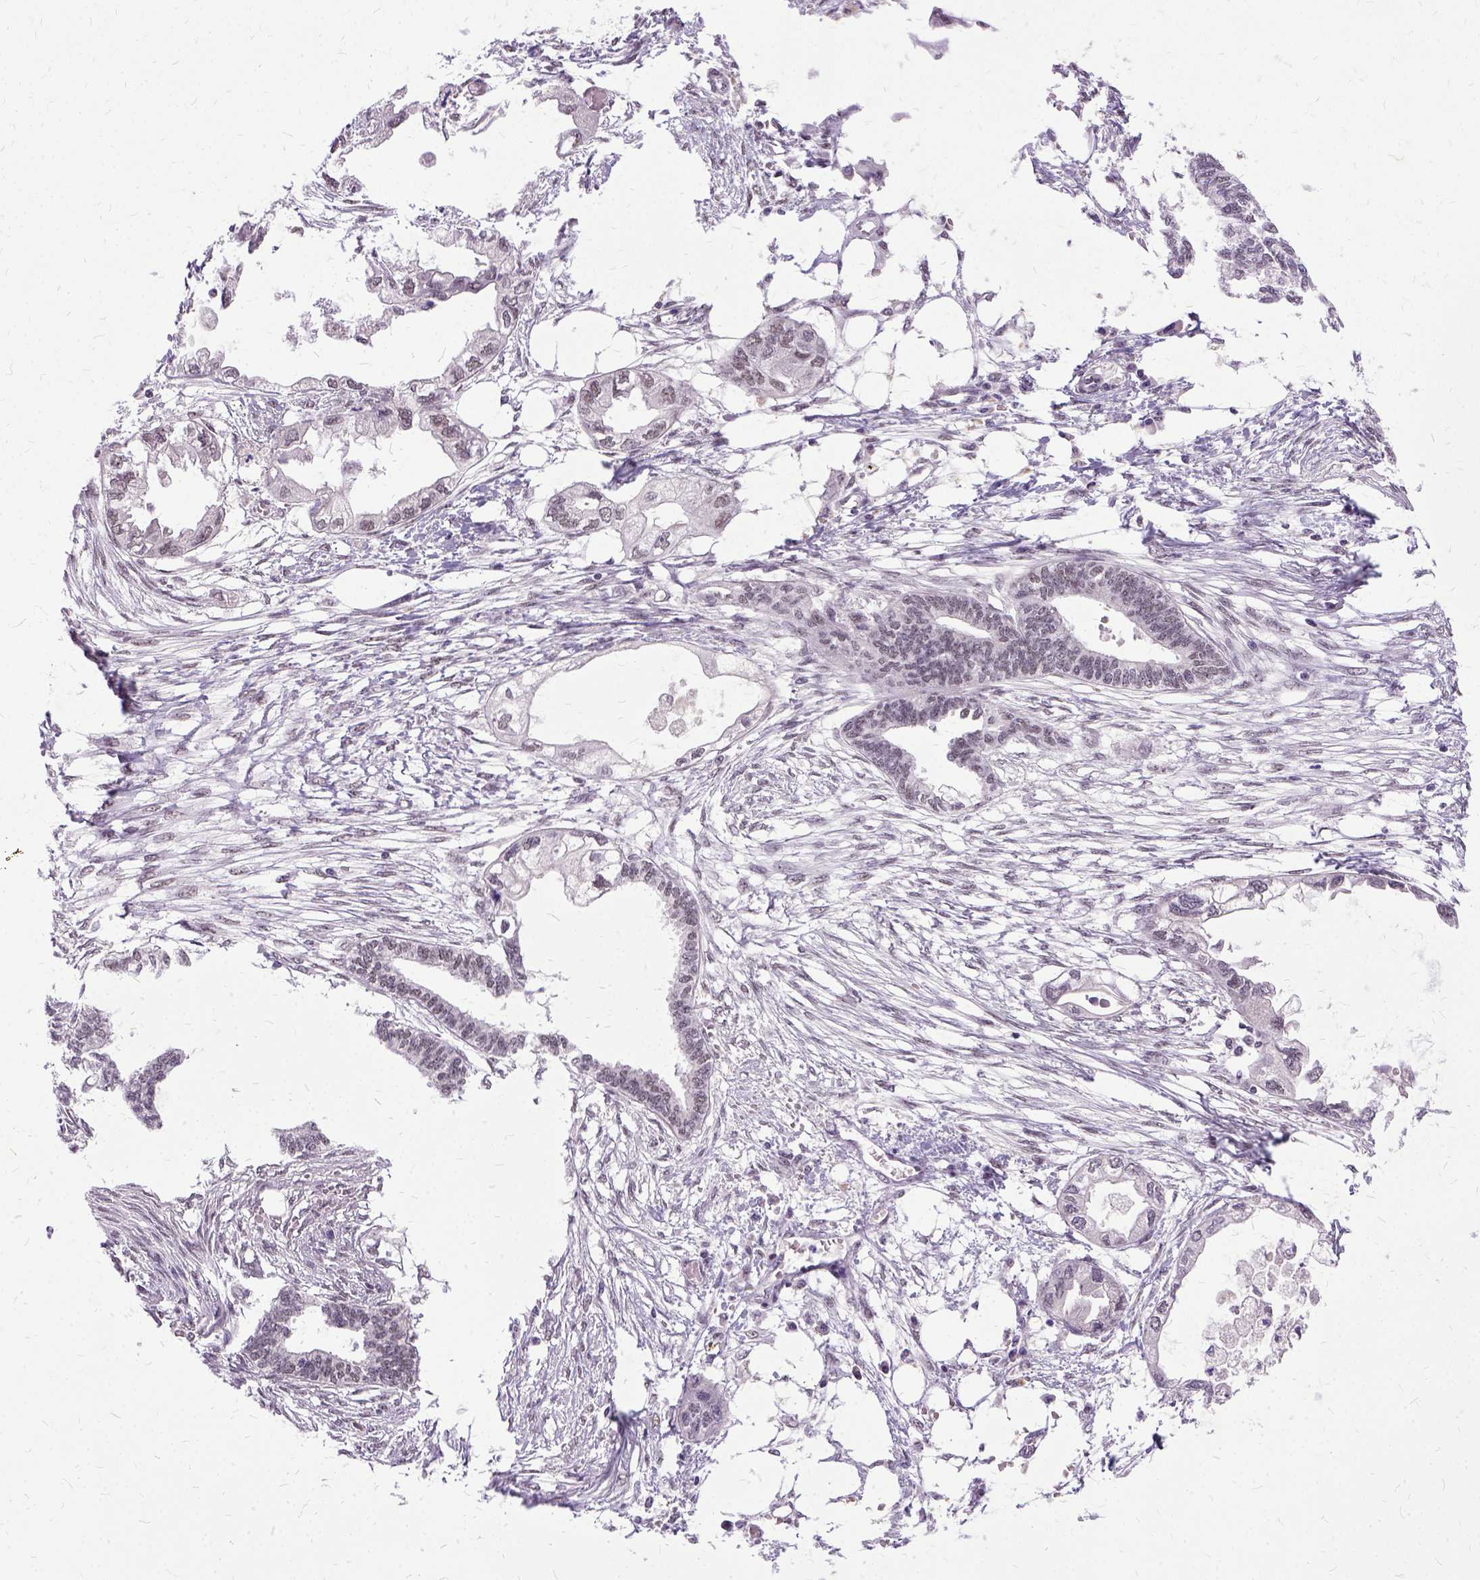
{"staining": {"intensity": "weak", "quantity": ">75%", "location": "nuclear"}, "tissue": "endometrial cancer", "cell_type": "Tumor cells", "image_type": "cancer", "snomed": [{"axis": "morphology", "description": "Adenocarcinoma, NOS"}, {"axis": "morphology", "description": "Adenocarcinoma, metastatic, NOS"}, {"axis": "topography", "description": "Adipose tissue"}, {"axis": "topography", "description": "Endometrium"}], "caption": "Immunohistochemistry (IHC) photomicrograph of neoplastic tissue: endometrial cancer (adenocarcinoma) stained using IHC reveals low levels of weak protein expression localized specifically in the nuclear of tumor cells, appearing as a nuclear brown color.", "gene": "SETD1A", "patient": {"sex": "female", "age": 67}}